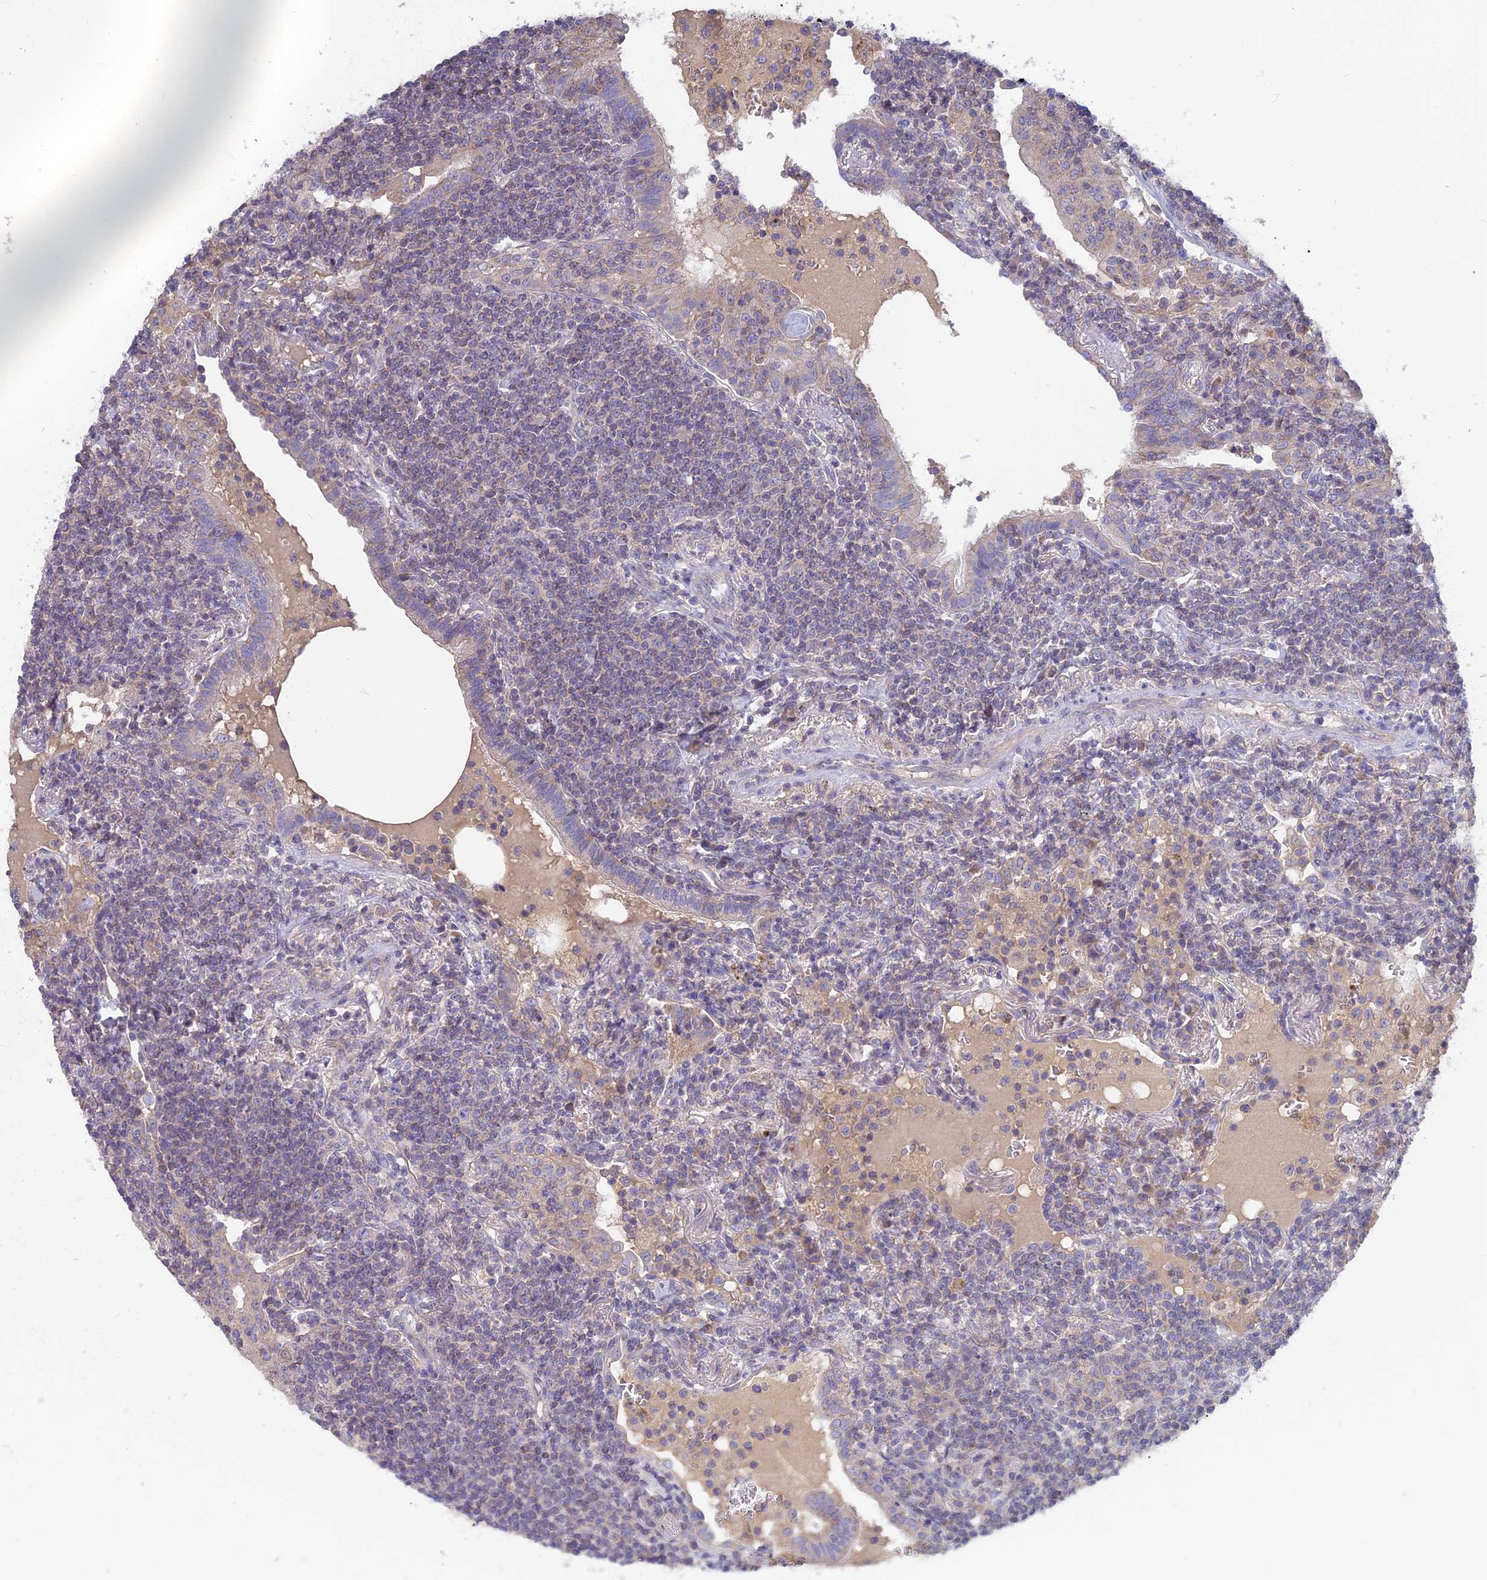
{"staining": {"intensity": "negative", "quantity": "none", "location": "none"}, "tissue": "lymphoma", "cell_type": "Tumor cells", "image_type": "cancer", "snomed": [{"axis": "morphology", "description": "Malignant lymphoma, non-Hodgkin's type, Low grade"}, {"axis": "topography", "description": "Lung"}], "caption": "Immunohistochemistry image of human malignant lymphoma, non-Hodgkin's type (low-grade) stained for a protein (brown), which demonstrates no expression in tumor cells.", "gene": "PZP", "patient": {"sex": "female", "age": 71}}